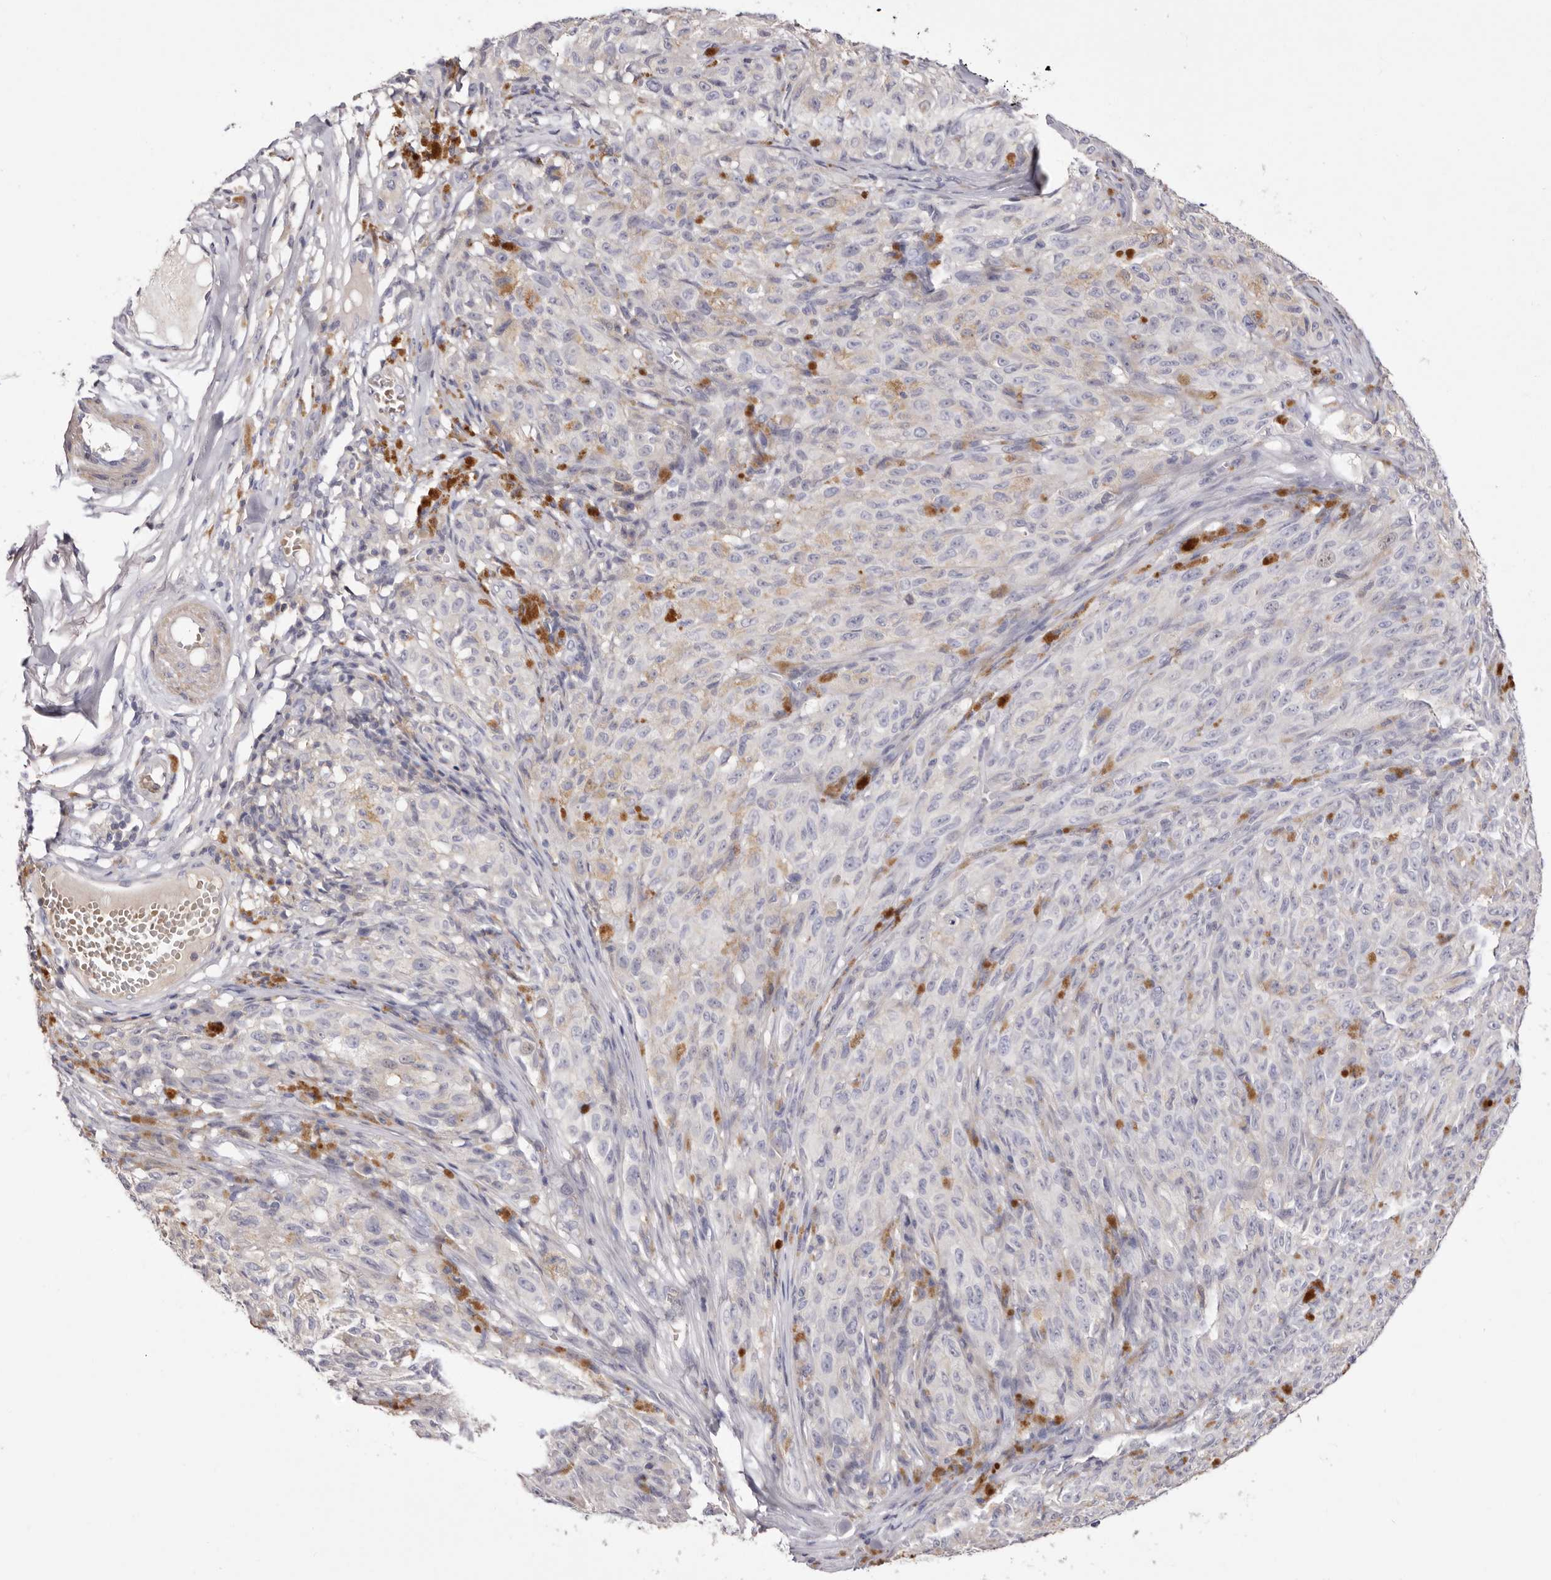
{"staining": {"intensity": "negative", "quantity": "none", "location": "none"}, "tissue": "melanoma", "cell_type": "Tumor cells", "image_type": "cancer", "snomed": [{"axis": "morphology", "description": "Malignant melanoma, NOS"}, {"axis": "topography", "description": "Skin"}], "caption": "Melanoma stained for a protein using immunohistochemistry exhibits no staining tumor cells.", "gene": "S1PR5", "patient": {"sex": "female", "age": 82}}